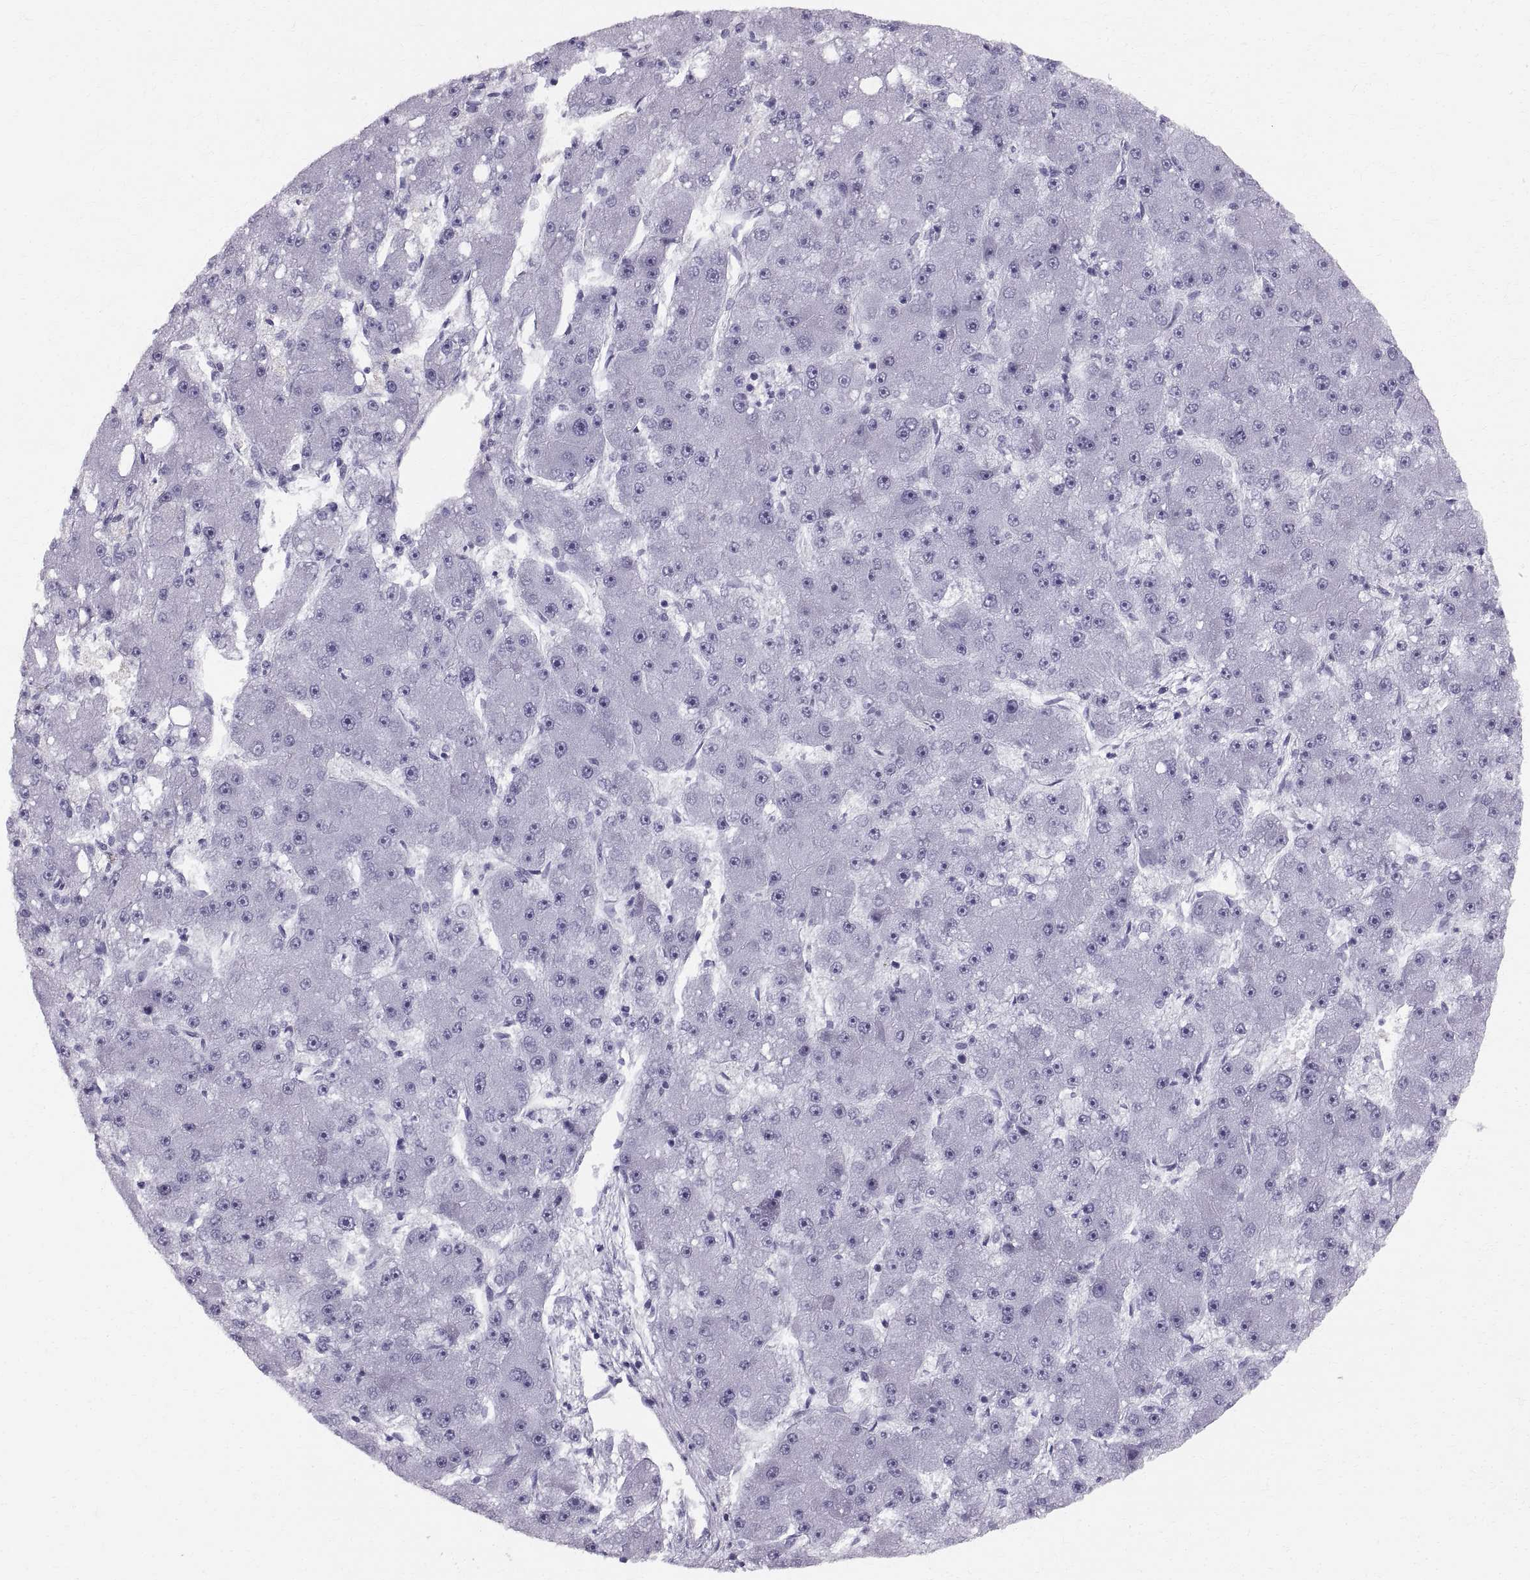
{"staining": {"intensity": "negative", "quantity": "none", "location": "none"}, "tissue": "liver cancer", "cell_type": "Tumor cells", "image_type": "cancer", "snomed": [{"axis": "morphology", "description": "Carcinoma, Hepatocellular, NOS"}, {"axis": "topography", "description": "Liver"}], "caption": "There is no significant expression in tumor cells of hepatocellular carcinoma (liver). The staining is performed using DAB brown chromogen with nuclei counter-stained in using hematoxylin.", "gene": "SLC22A6", "patient": {"sex": "male", "age": 67}}